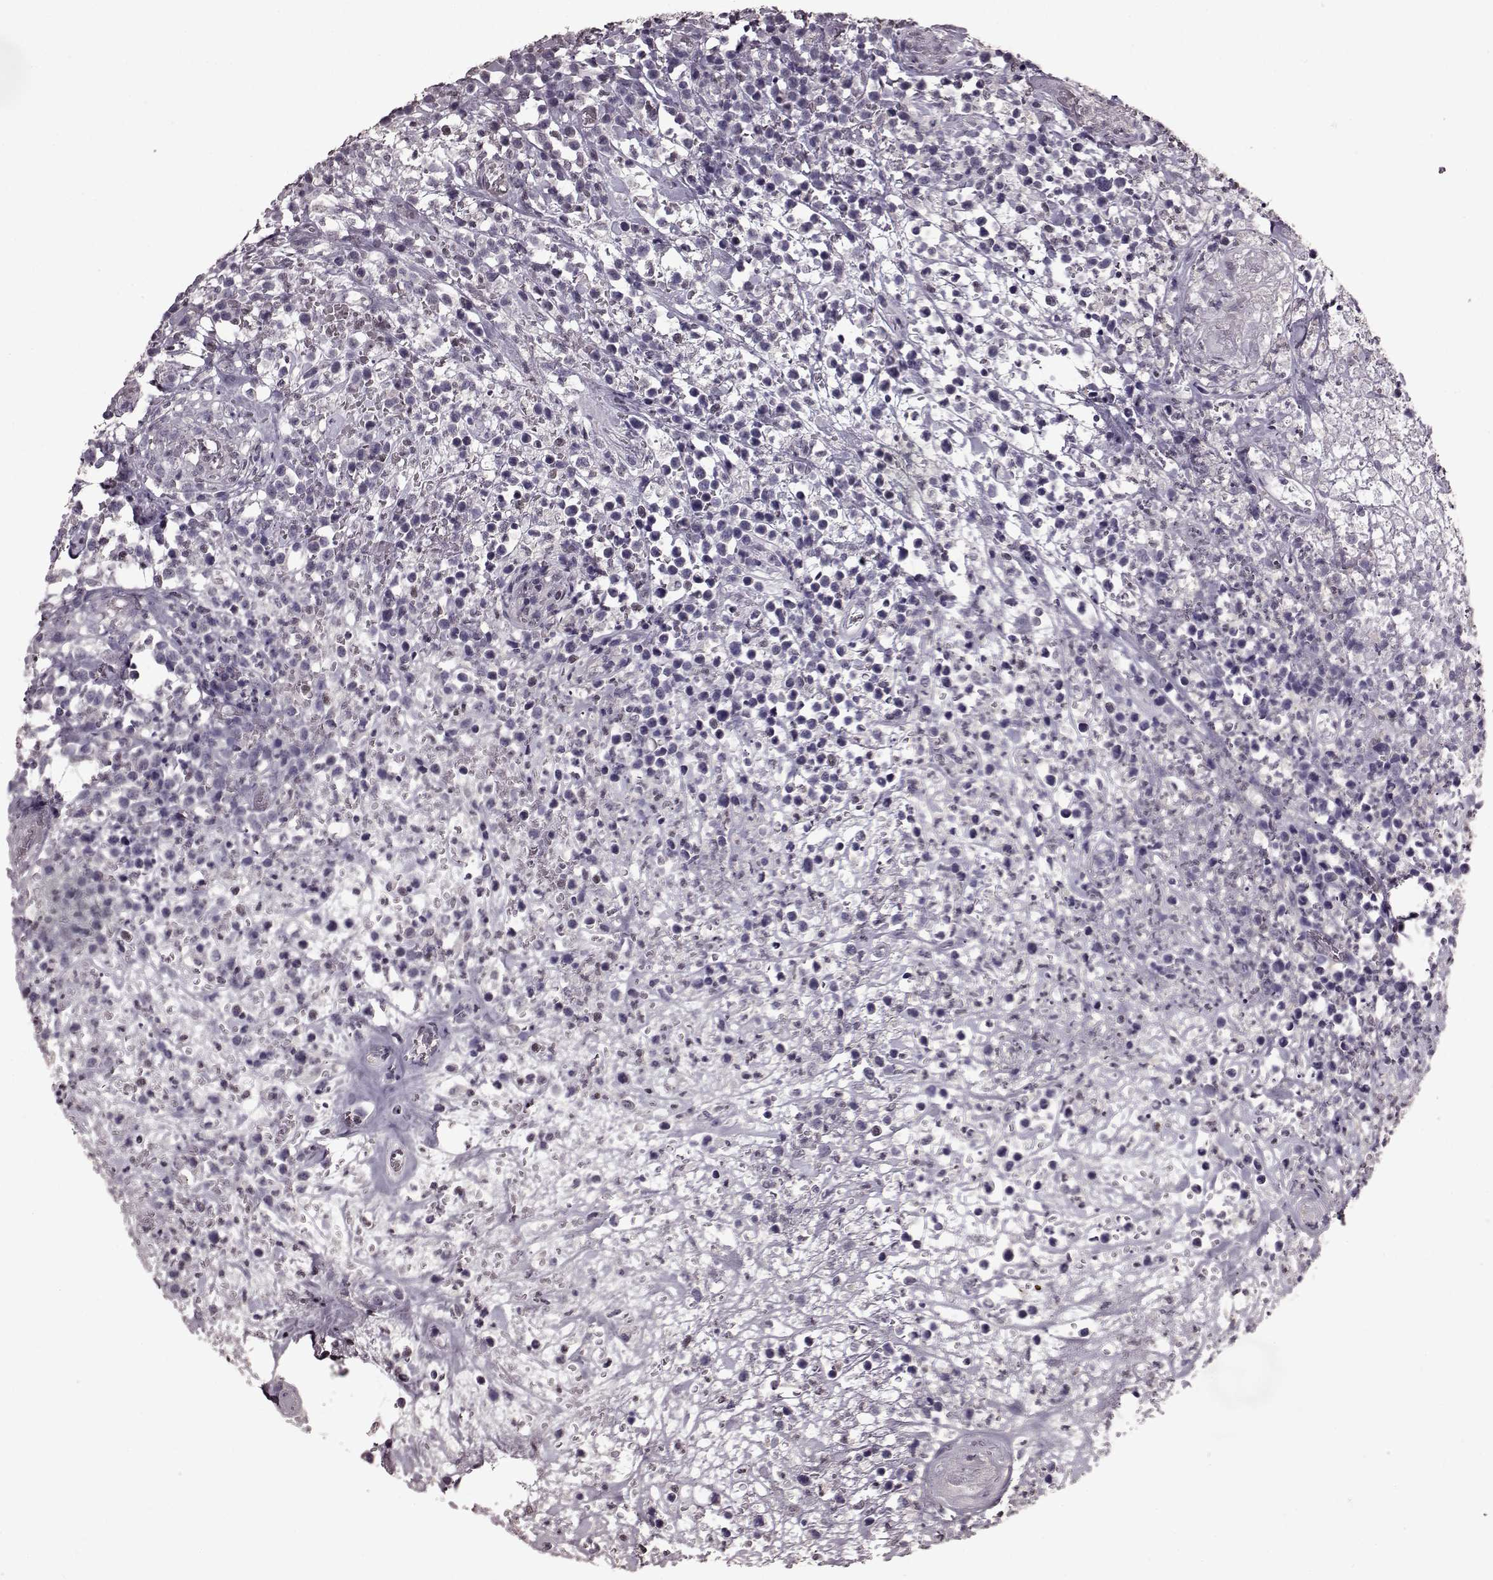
{"staining": {"intensity": "negative", "quantity": "none", "location": "none"}, "tissue": "lymphoma", "cell_type": "Tumor cells", "image_type": "cancer", "snomed": [{"axis": "morphology", "description": "Malignant lymphoma, non-Hodgkin's type, High grade"}, {"axis": "topography", "description": "Soft tissue"}], "caption": "The immunohistochemistry image has no significant positivity in tumor cells of lymphoma tissue. (Stains: DAB immunohistochemistry (IHC) with hematoxylin counter stain, Microscopy: brightfield microscopy at high magnification).", "gene": "TSKS", "patient": {"sex": "female", "age": 56}}